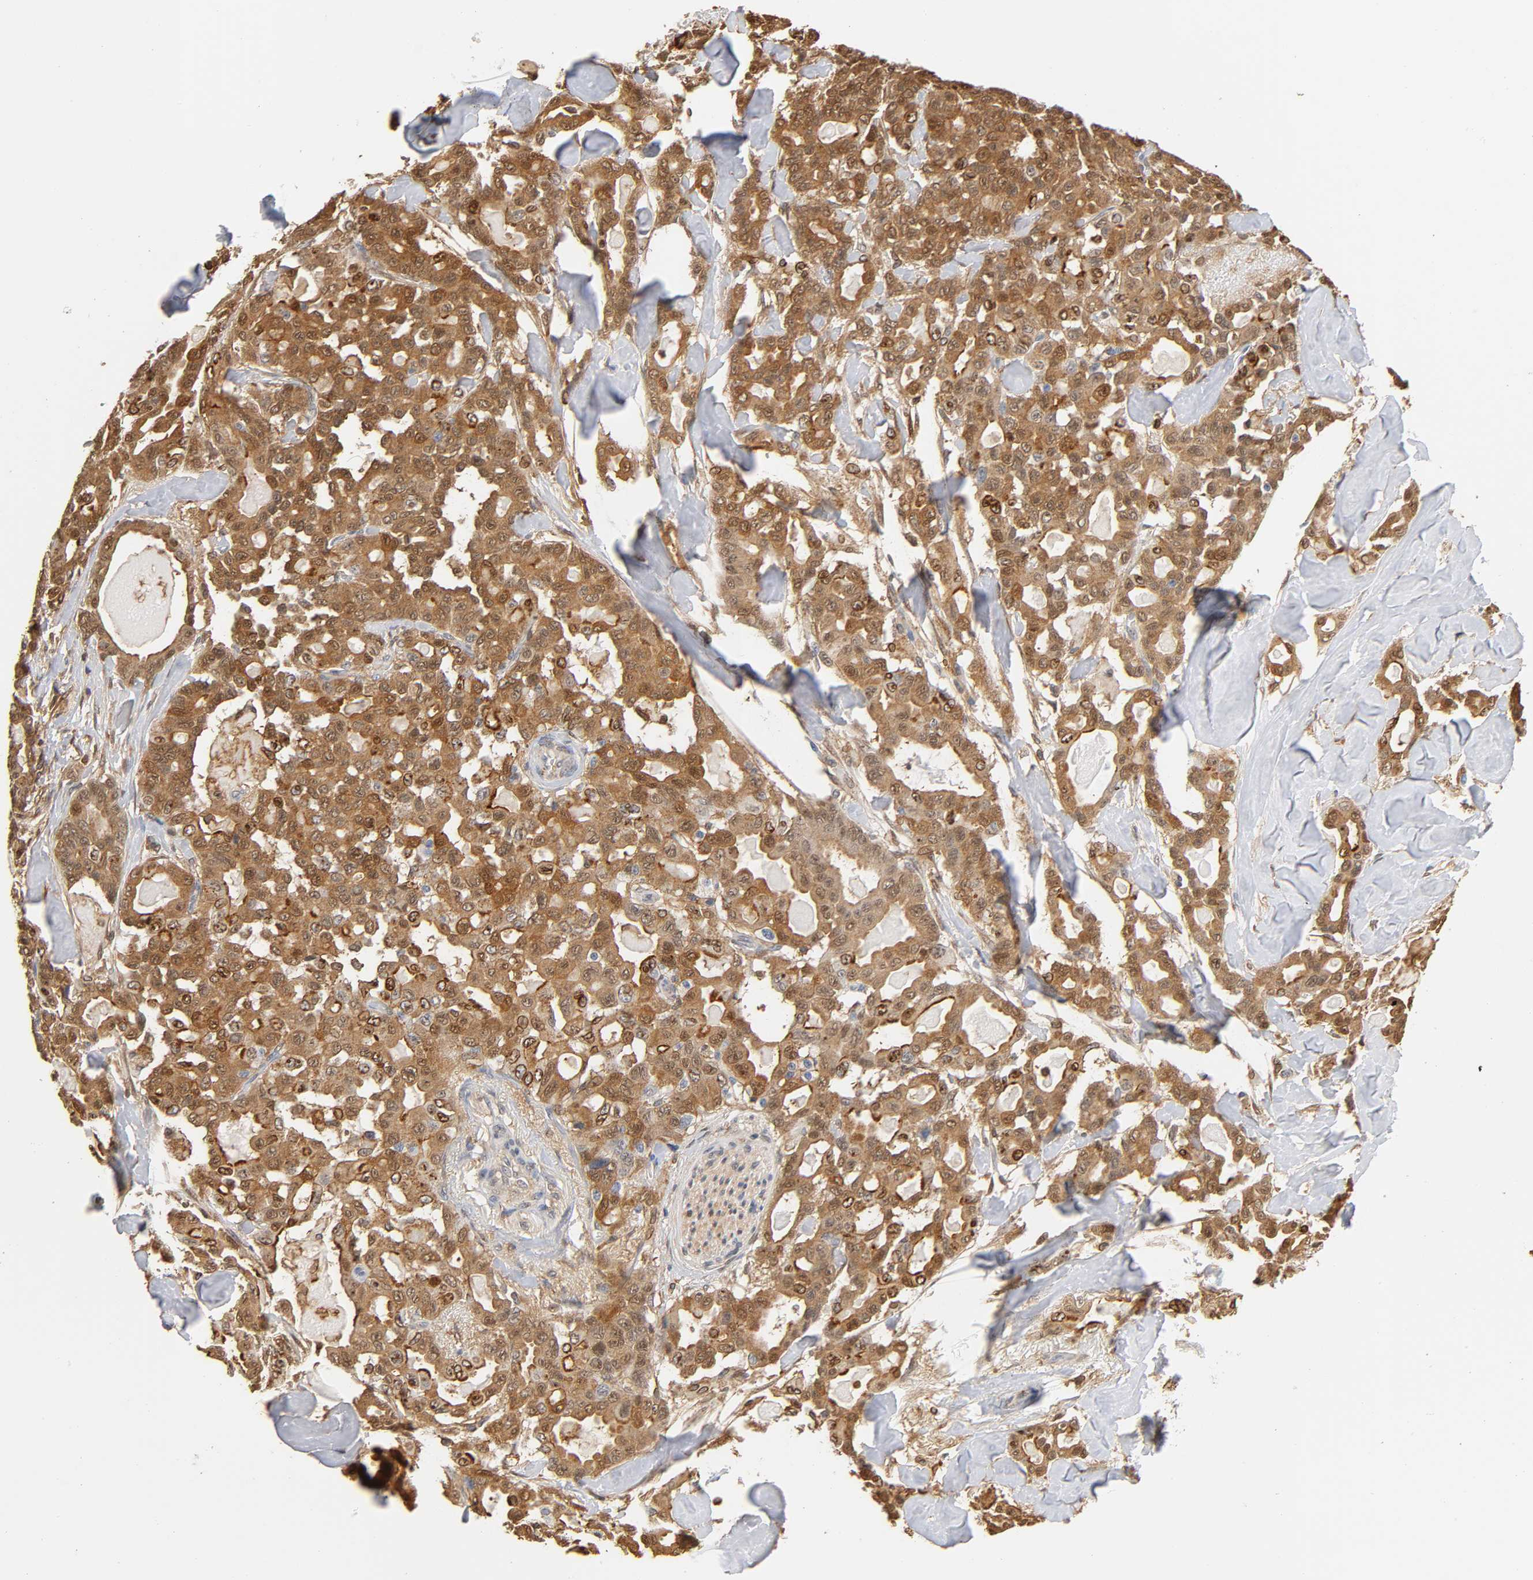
{"staining": {"intensity": "moderate", "quantity": ">75%", "location": "cytoplasmic/membranous,nuclear"}, "tissue": "pancreatic cancer", "cell_type": "Tumor cells", "image_type": "cancer", "snomed": [{"axis": "morphology", "description": "Adenocarcinoma, NOS"}, {"axis": "topography", "description": "Pancreas"}], "caption": "The immunohistochemical stain labels moderate cytoplasmic/membranous and nuclear staining in tumor cells of pancreatic adenocarcinoma tissue.", "gene": "ANXA11", "patient": {"sex": "male", "age": 63}}